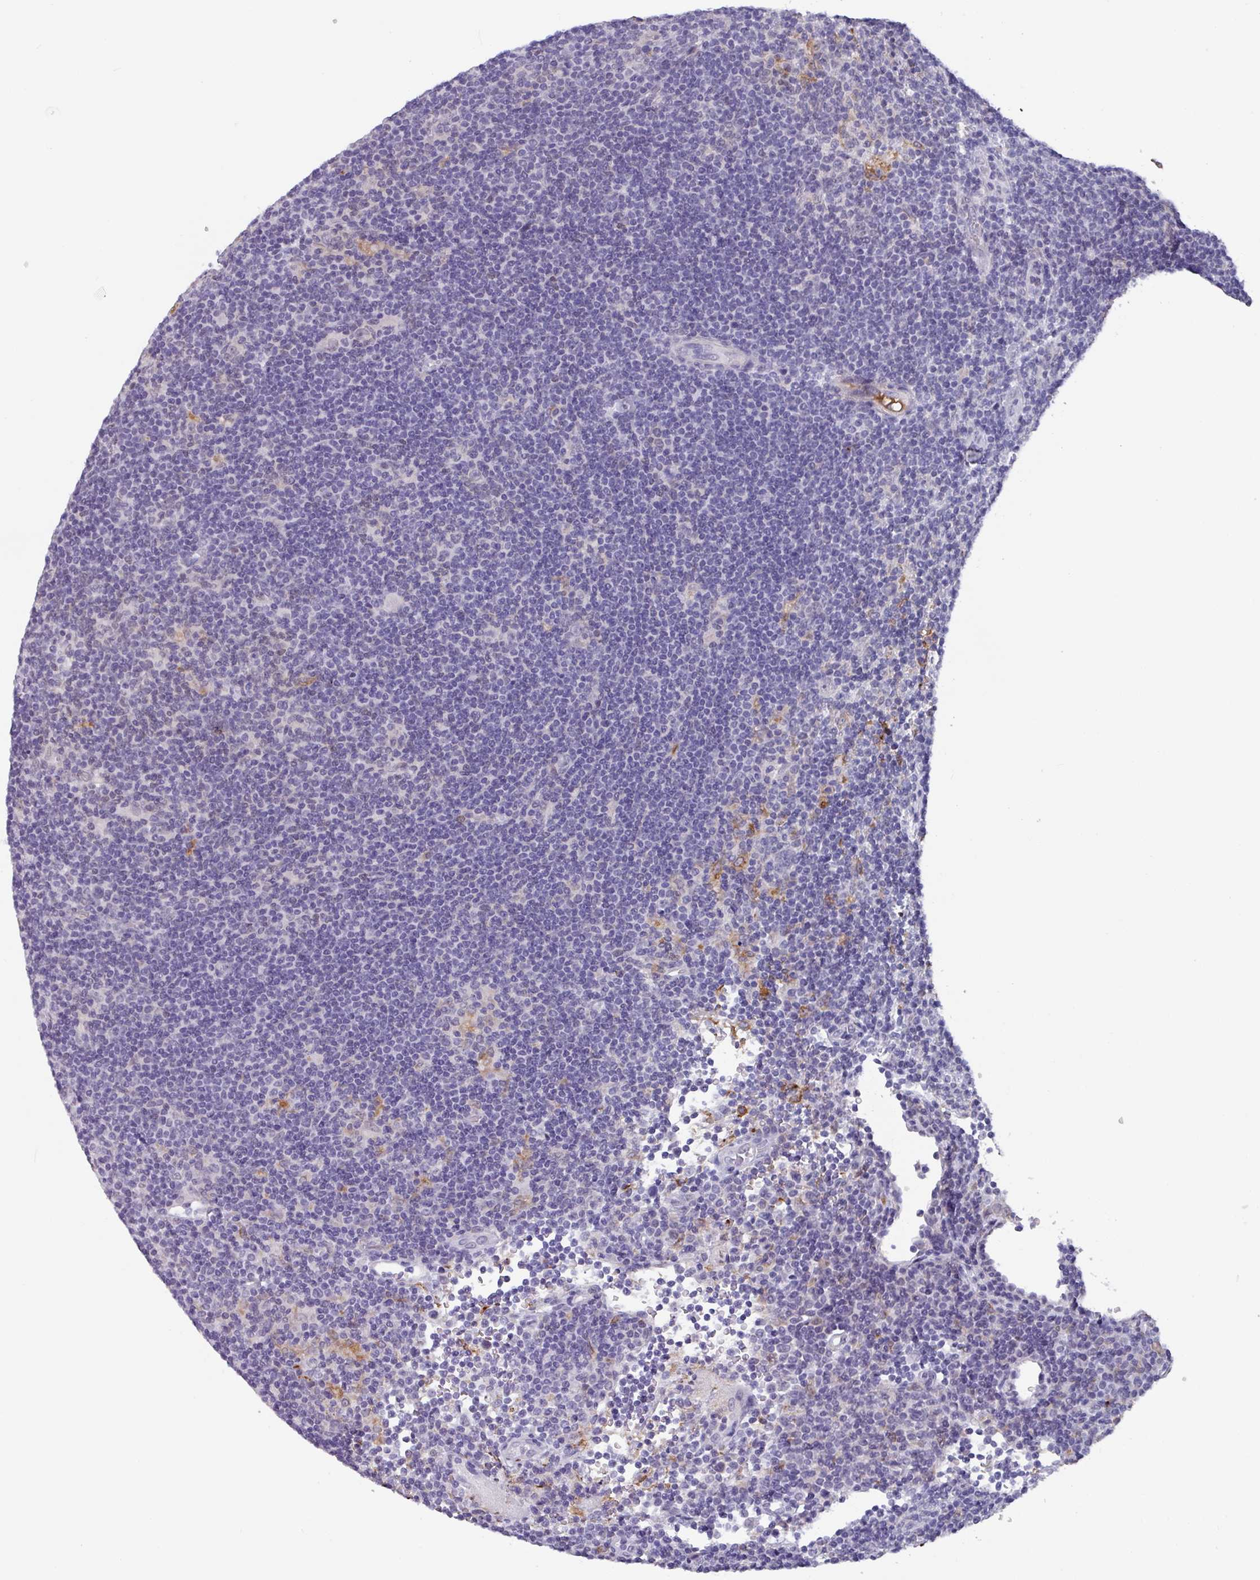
{"staining": {"intensity": "negative", "quantity": "none", "location": "none"}, "tissue": "lymphoma", "cell_type": "Tumor cells", "image_type": "cancer", "snomed": [{"axis": "morphology", "description": "Hodgkin's disease, NOS"}, {"axis": "topography", "description": "Lymph node"}], "caption": "Immunohistochemistry (IHC) of lymphoma displays no expression in tumor cells.", "gene": "C1QB", "patient": {"sex": "female", "age": 57}}